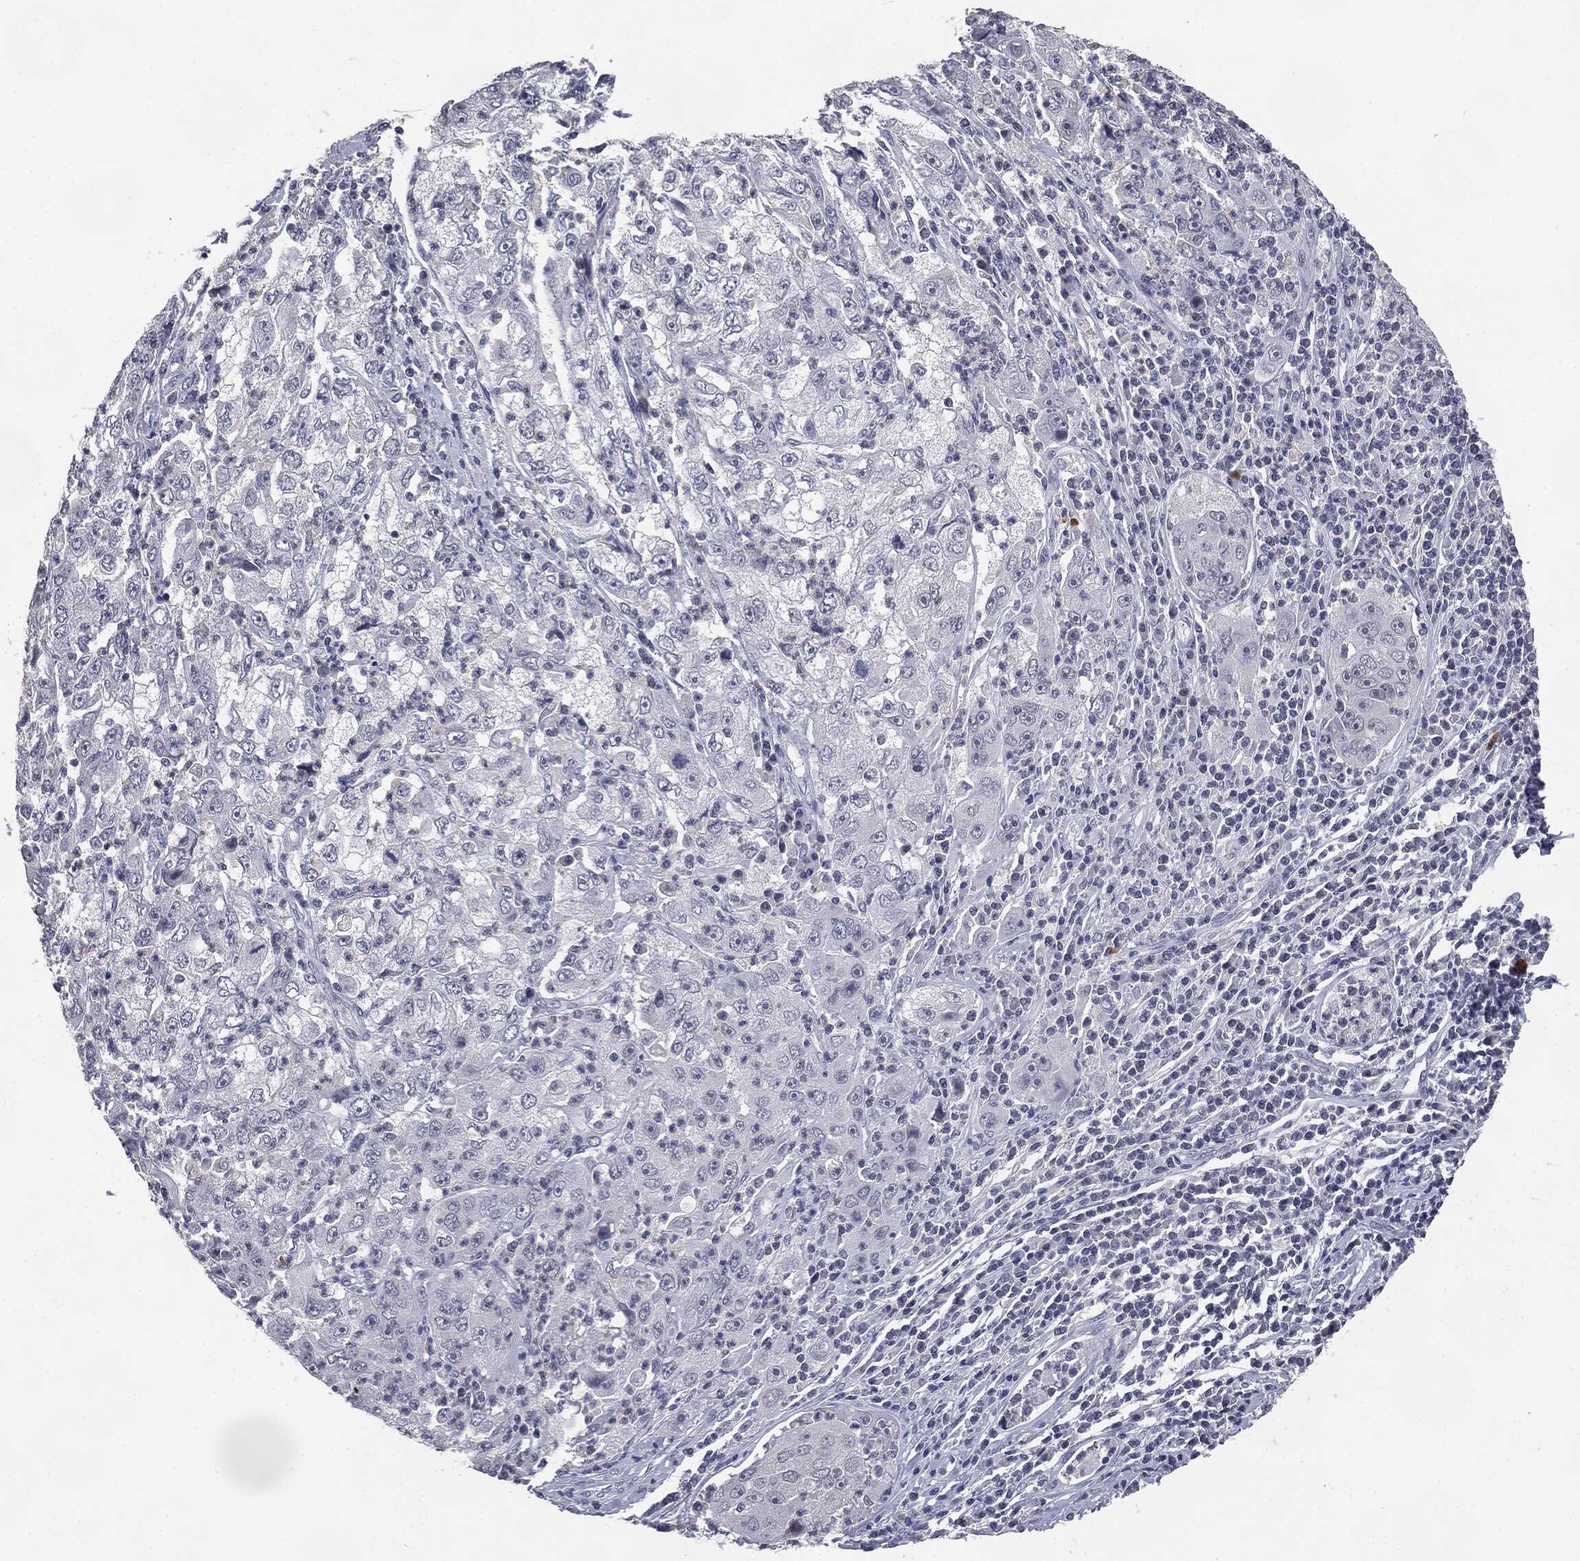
{"staining": {"intensity": "negative", "quantity": "none", "location": "none"}, "tissue": "cervical cancer", "cell_type": "Tumor cells", "image_type": "cancer", "snomed": [{"axis": "morphology", "description": "Squamous cell carcinoma, NOS"}, {"axis": "topography", "description": "Cervix"}], "caption": "Immunohistochemistry image of squamous cell carcinoma (cervical) stained for a protein (brown), which exhibits no positivity in tumor cells.", "gene": "SLC2A2", "patient": {"sex": "female", "age": 36}}